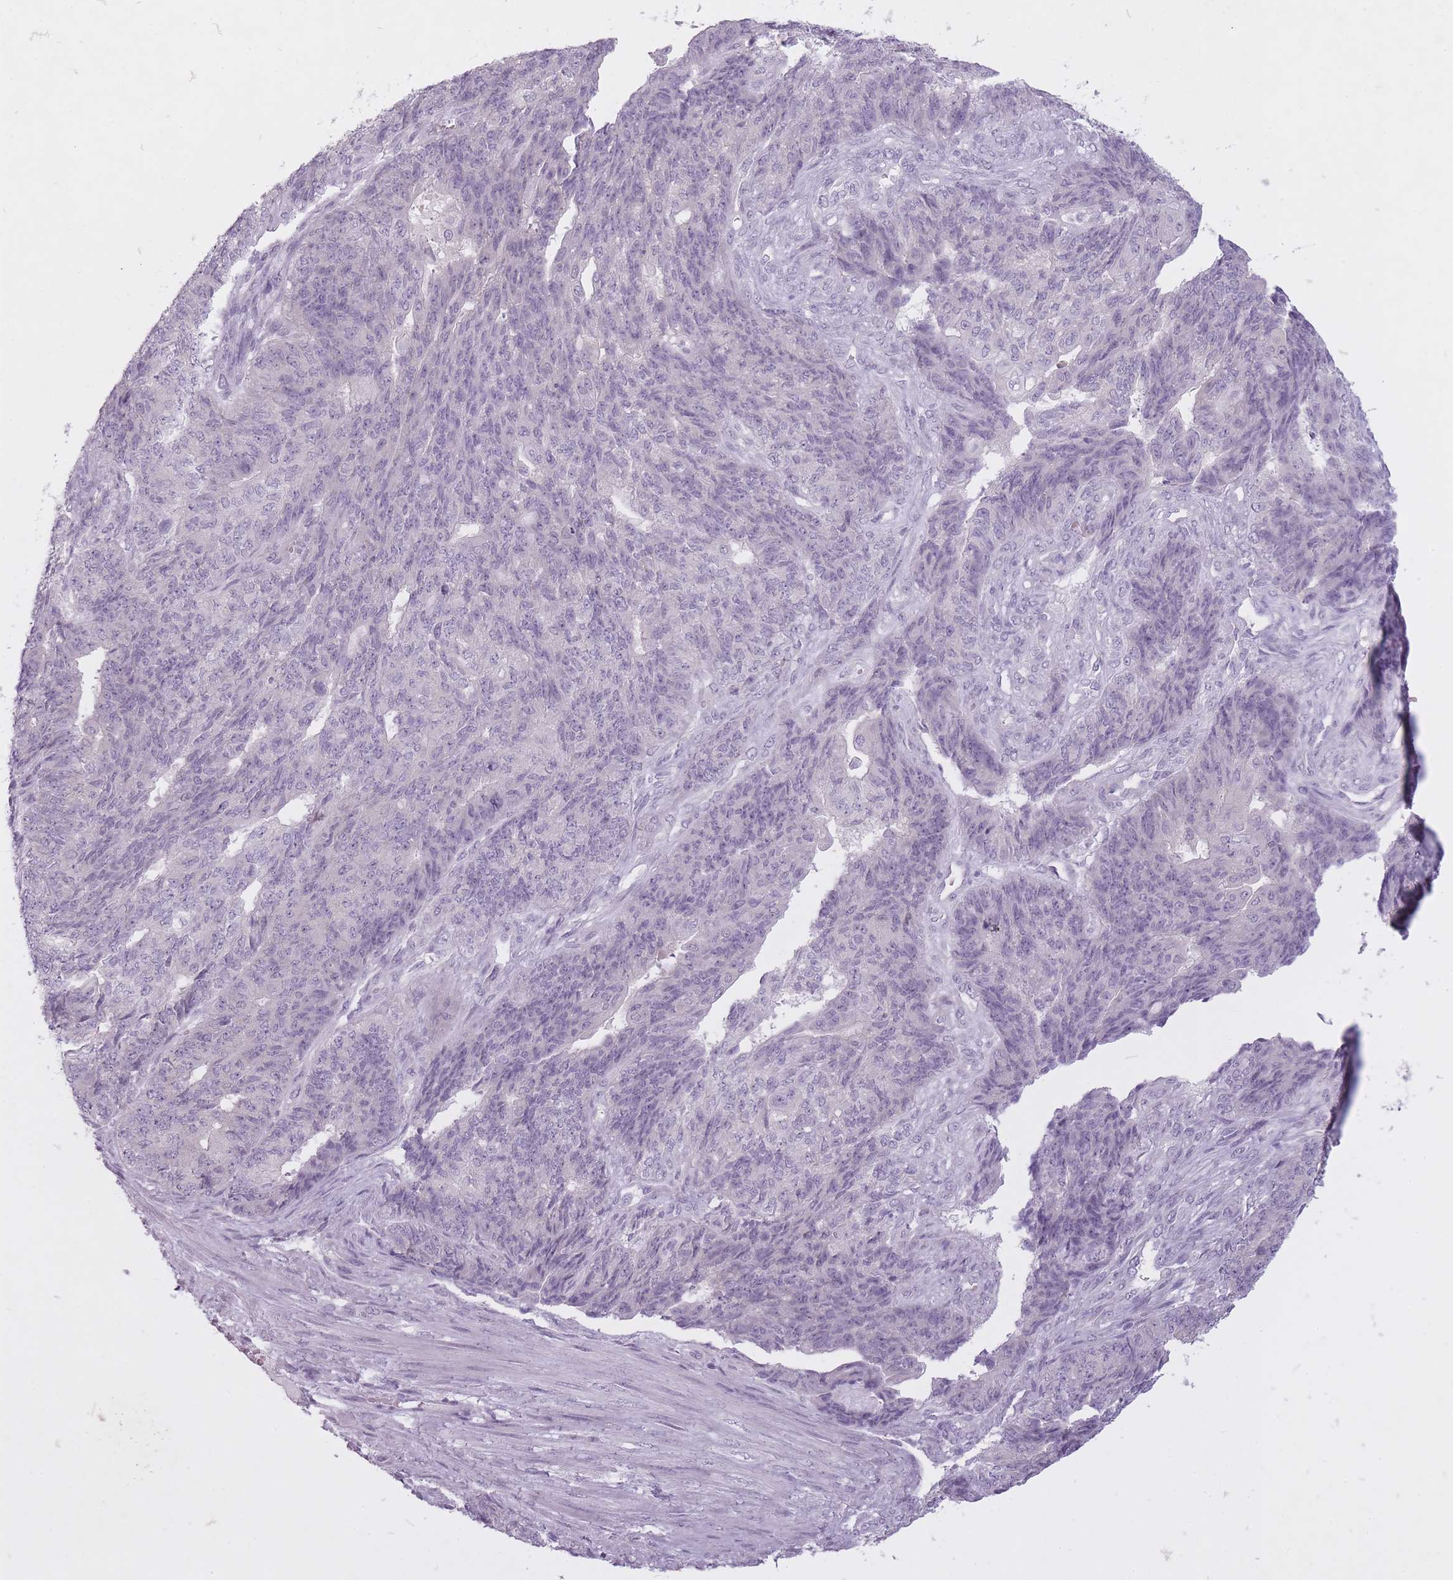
{"staining": {"intensity": "negative", "quantity": "none", "location": "none"}, "tissue": "endometrial cancer", "cell_type": "Tumor cells", "image_type": "cancer", "snomed": [{"axis": "morphology", "description": "Adenocarcinoma, NOS"}, {"axis": "topography", "description": "Endometrium"}], "caption": "This is an immunohistochemistry photomicrograph of human endometrial cancer (adenocarcinoma). There is no positivity in tumor cells.", "gene": "FAM43B", "patient": {"sex": "female", "age": 32}}